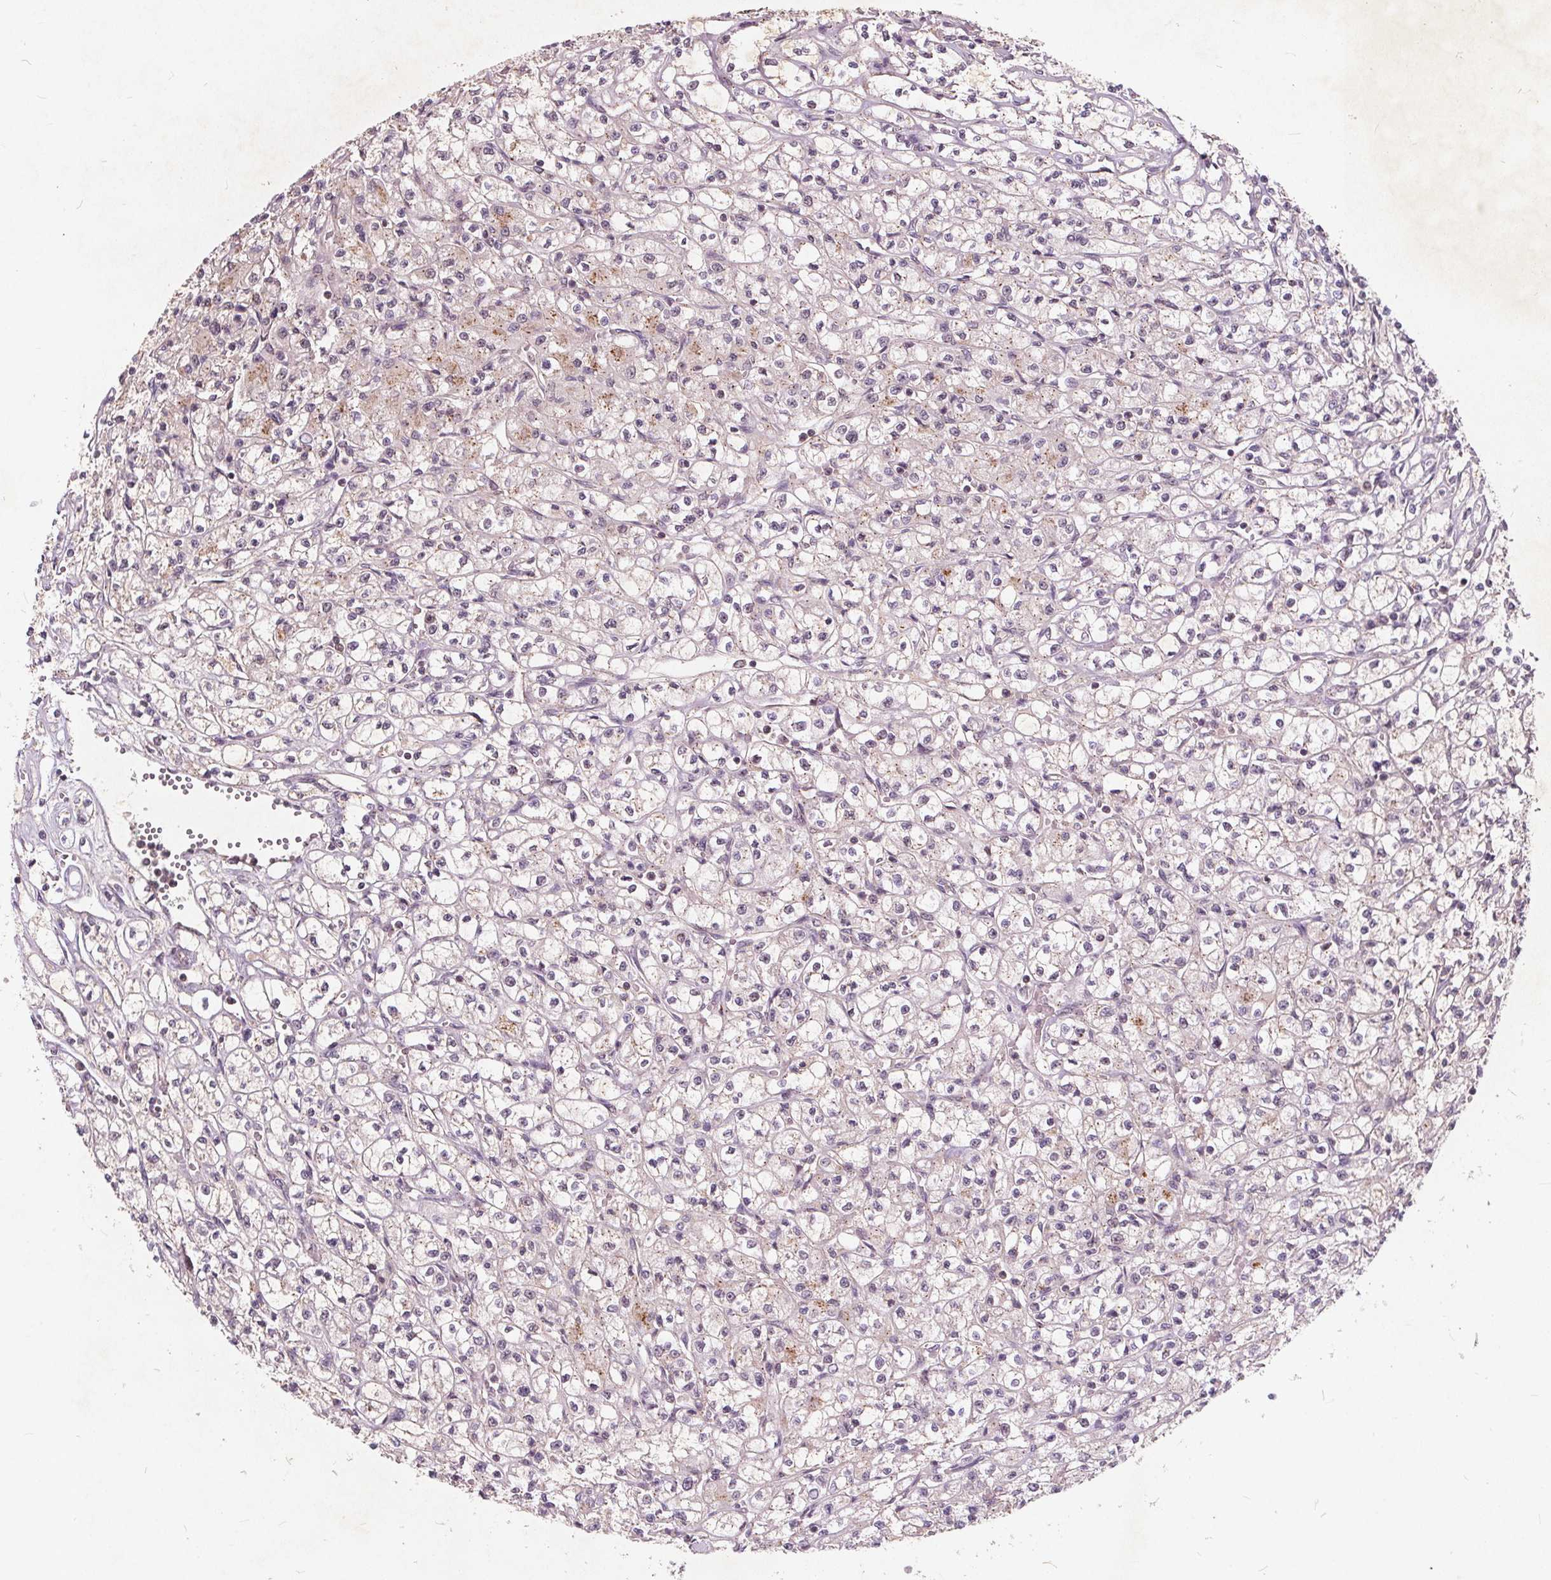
{"staining": {"intensity": "weak", "quantity": "<25%", "location": "cytoplasmic/membranous"}, "tissue": "renal cancer", "cell_type": "Tumor cells", "image_type": "cancer", "snomed": [{"axis": "morphology", "description": "Adenocarcinoma, NOS"}, {"axis": "topography", "description": "Kidney"}], "caption": "Immunohistochemistry (IHC) micrograph of neoplastic tissue: adenocarcinoma (renal) stained with DAB (3,3'-diaminobenzidine) displays no significant protein positivity in tumor cells. (Stains: DAB (3,3'-diaminobenzidine) IHC with hematoxylin counter stain, Microscopy: brightfield microscopy at high magnification).", "gene": "CSNK1G2", "patient": {"sex": "female", "age": 70}}